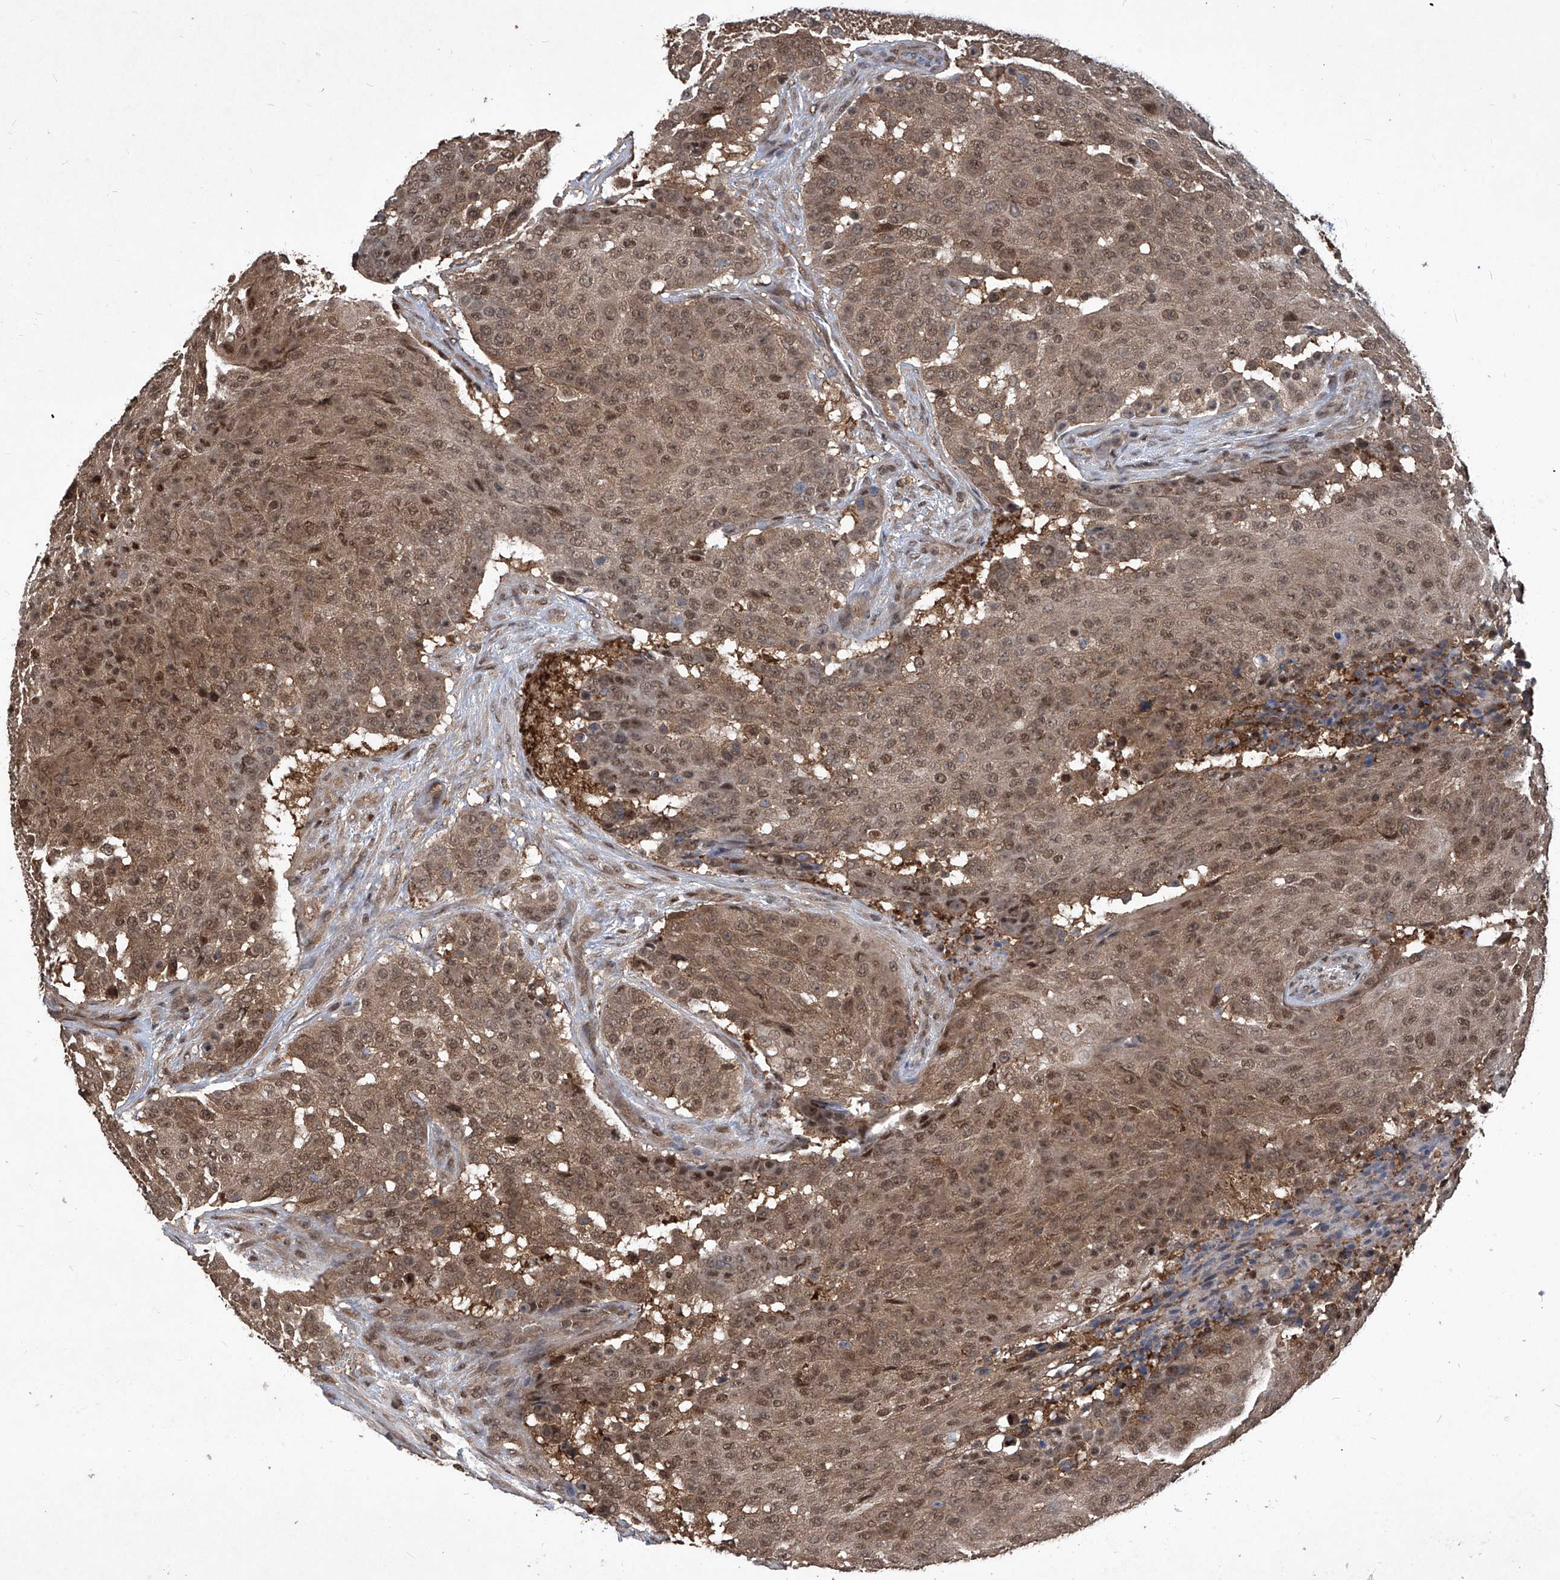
{"staining": {"intensity": "moderate", "quantity": ">75%", "location": "cytoplasmic/membranous,nuclear"}, "tissue": "urothelial cancer", "cell_type": "Tumor cells", "image_type": "cancer", "snomed": [{"axis": "morphology", "description": "Urothelial carcinoma, High grade"}, {"axis": "topography", "description": "Urinary bladder"}], "caption": "A brown stain highlights moderate cytoplasmic/membranous and nuclear staining of a protein in urothelial carcinoma (high-grade) tumor cells.", "gene": "PSMB1", "patient": {"sex": "female", "age": 63}}